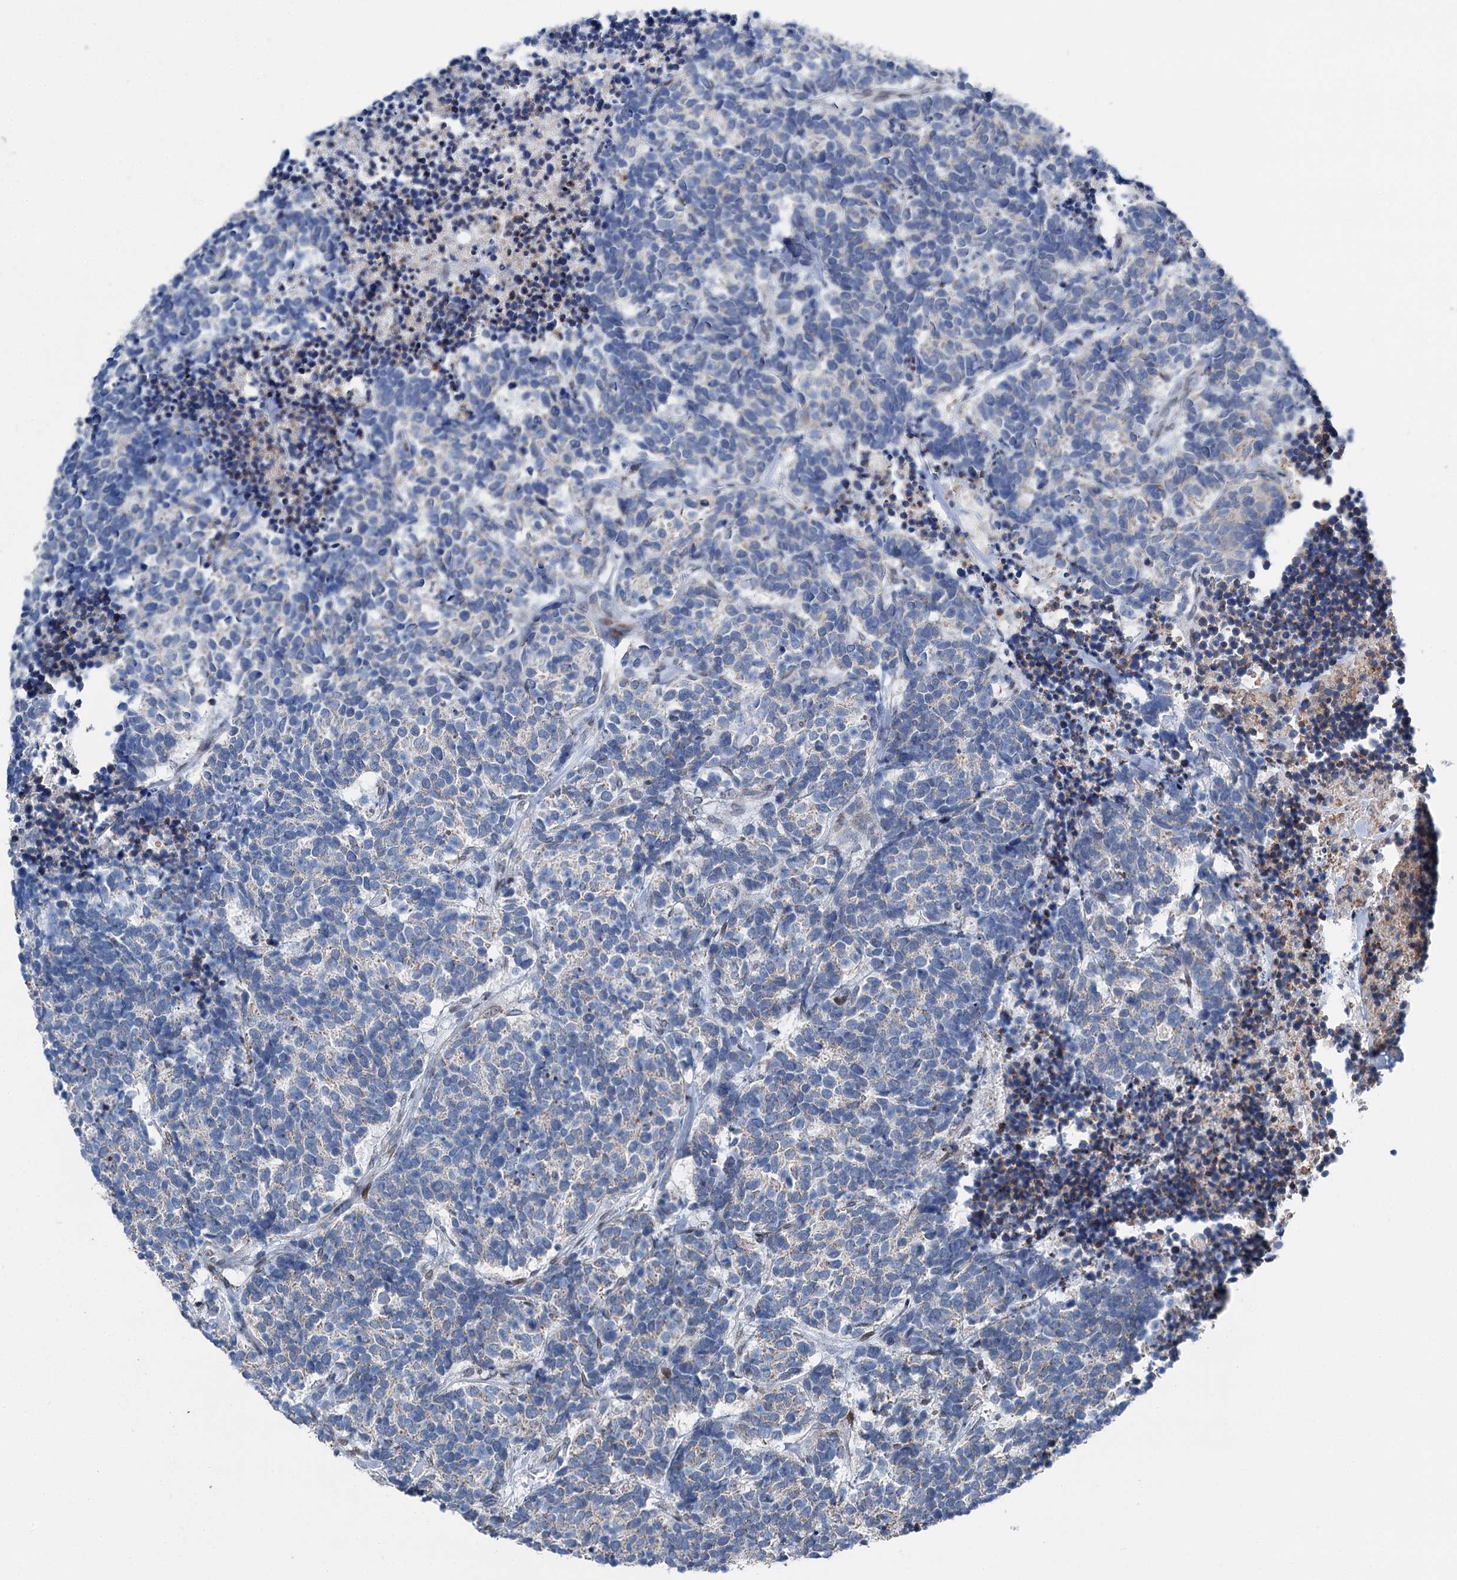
{"staining": {"intensity": "negative", "quantity": "none", "location": "none"}, "tissue": "carcinoid", "cell_type": "Tumor cells", "image_type": "cancer", "snomed": [{"axis": "morphology", "description": "Carcinoma, NOS"}, {"axis": "morphology", "description": "Carcinoid, malignant, NOS"}, {"axis": "topography", "description": "Urinary bladder"}], "caption": "This is an immunohistochemistry (IHC) image of carcinoid. There is no expression in tumor cells.", "gene": "MRPL14", "patient": {"sex": "male", "age": 57}}